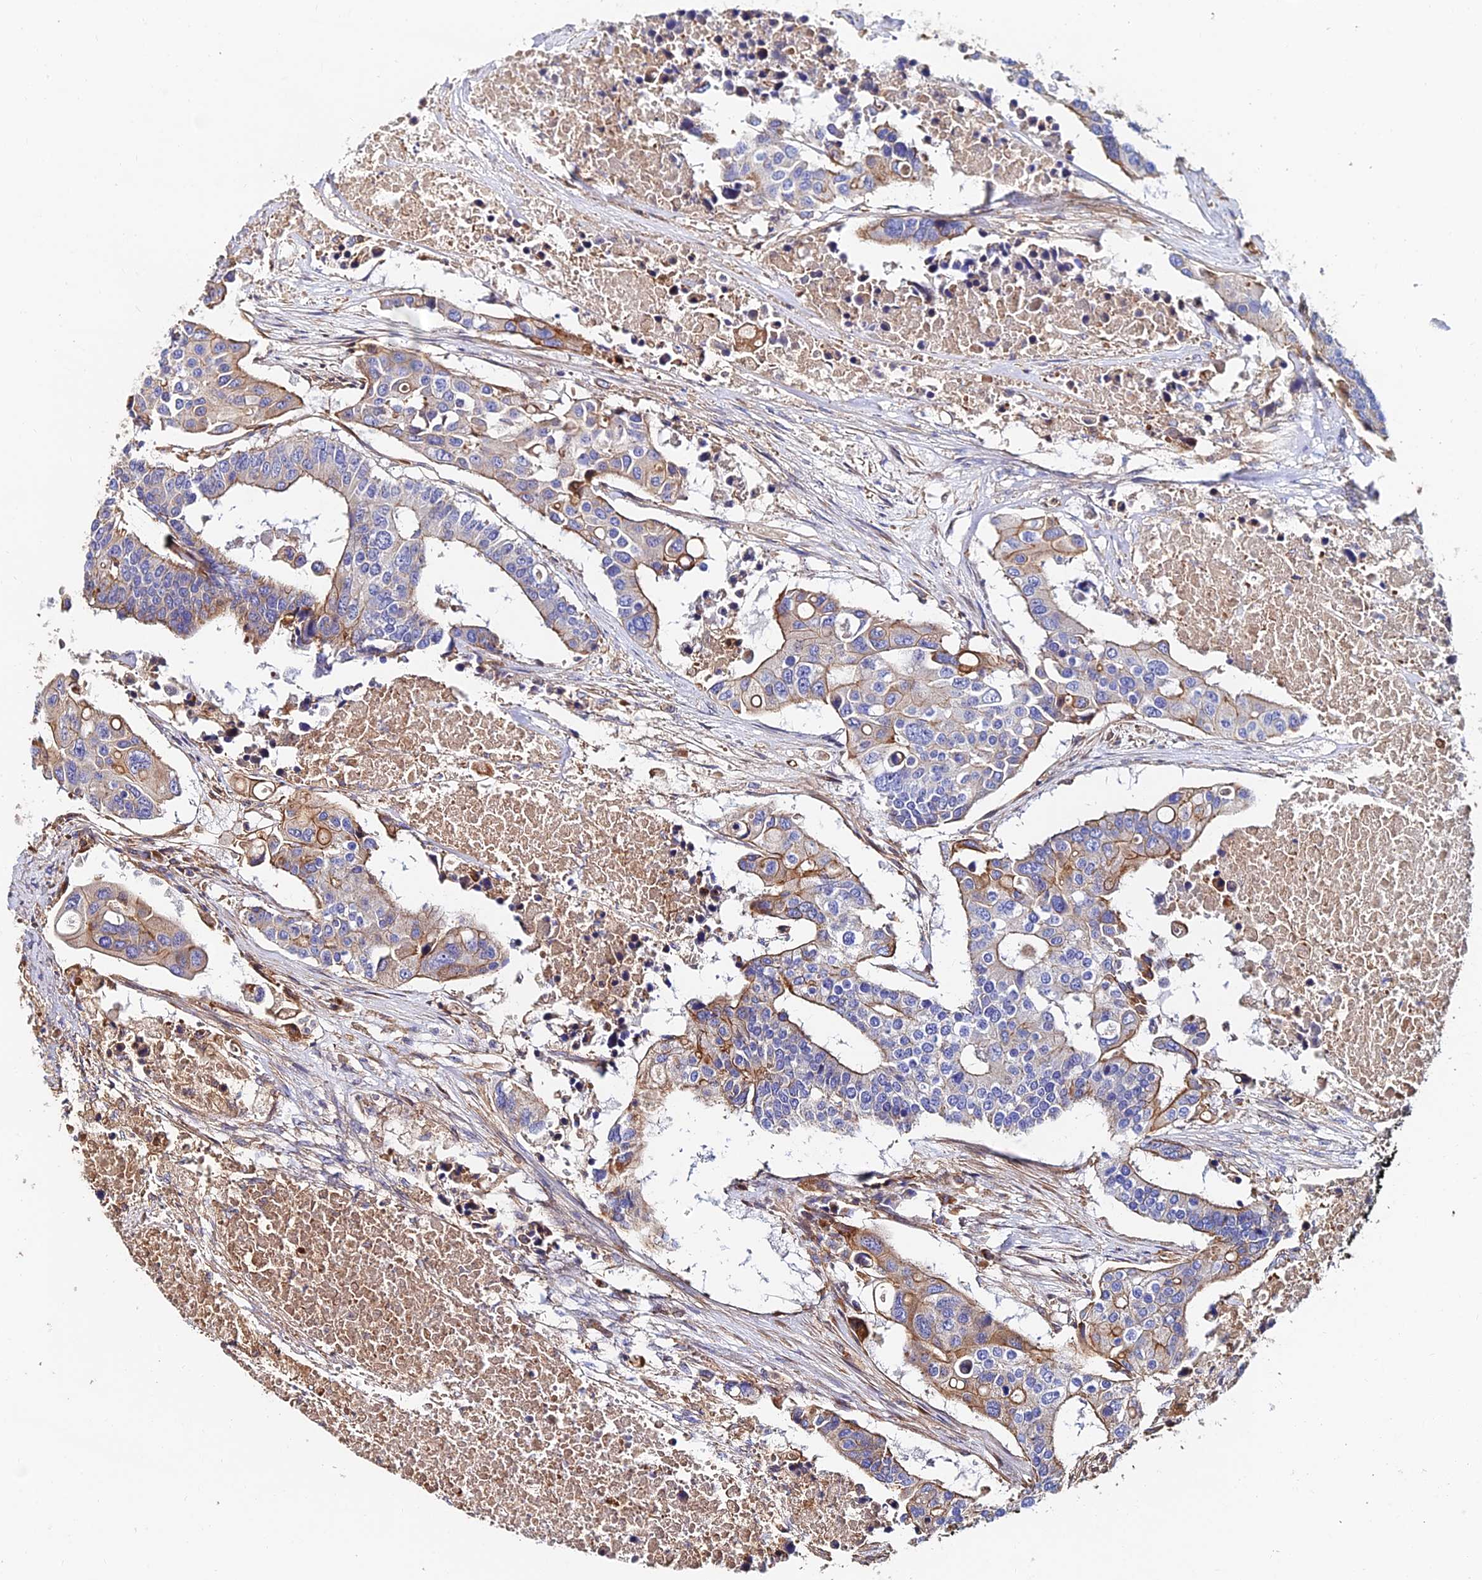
{"staining": {"intensity": "moderate", "quantity": "25%-75%", "location": "cytoplasmic/membranous"}, "tissue": "colorectal cancer", "cell_type": "Tumor cells", "image_type": "cancer", "snomed": [{"axis": "morphology", "description": "Adenocarcinoma, NOS"}, {"axis": "topography", "description": "Colon"}], "caption": "The photomicrograph exhibits immunohistochemical staining of colorectal cancer. There is moderate cytoplasmic/membranous staining is appreciated in approximately 25%-75% of tumor cells. The protein of interest is shown in brown color, while the nuclei are stained blue.", "gene": "EXT1", "patient": {"sex": "male", "age": 77}}